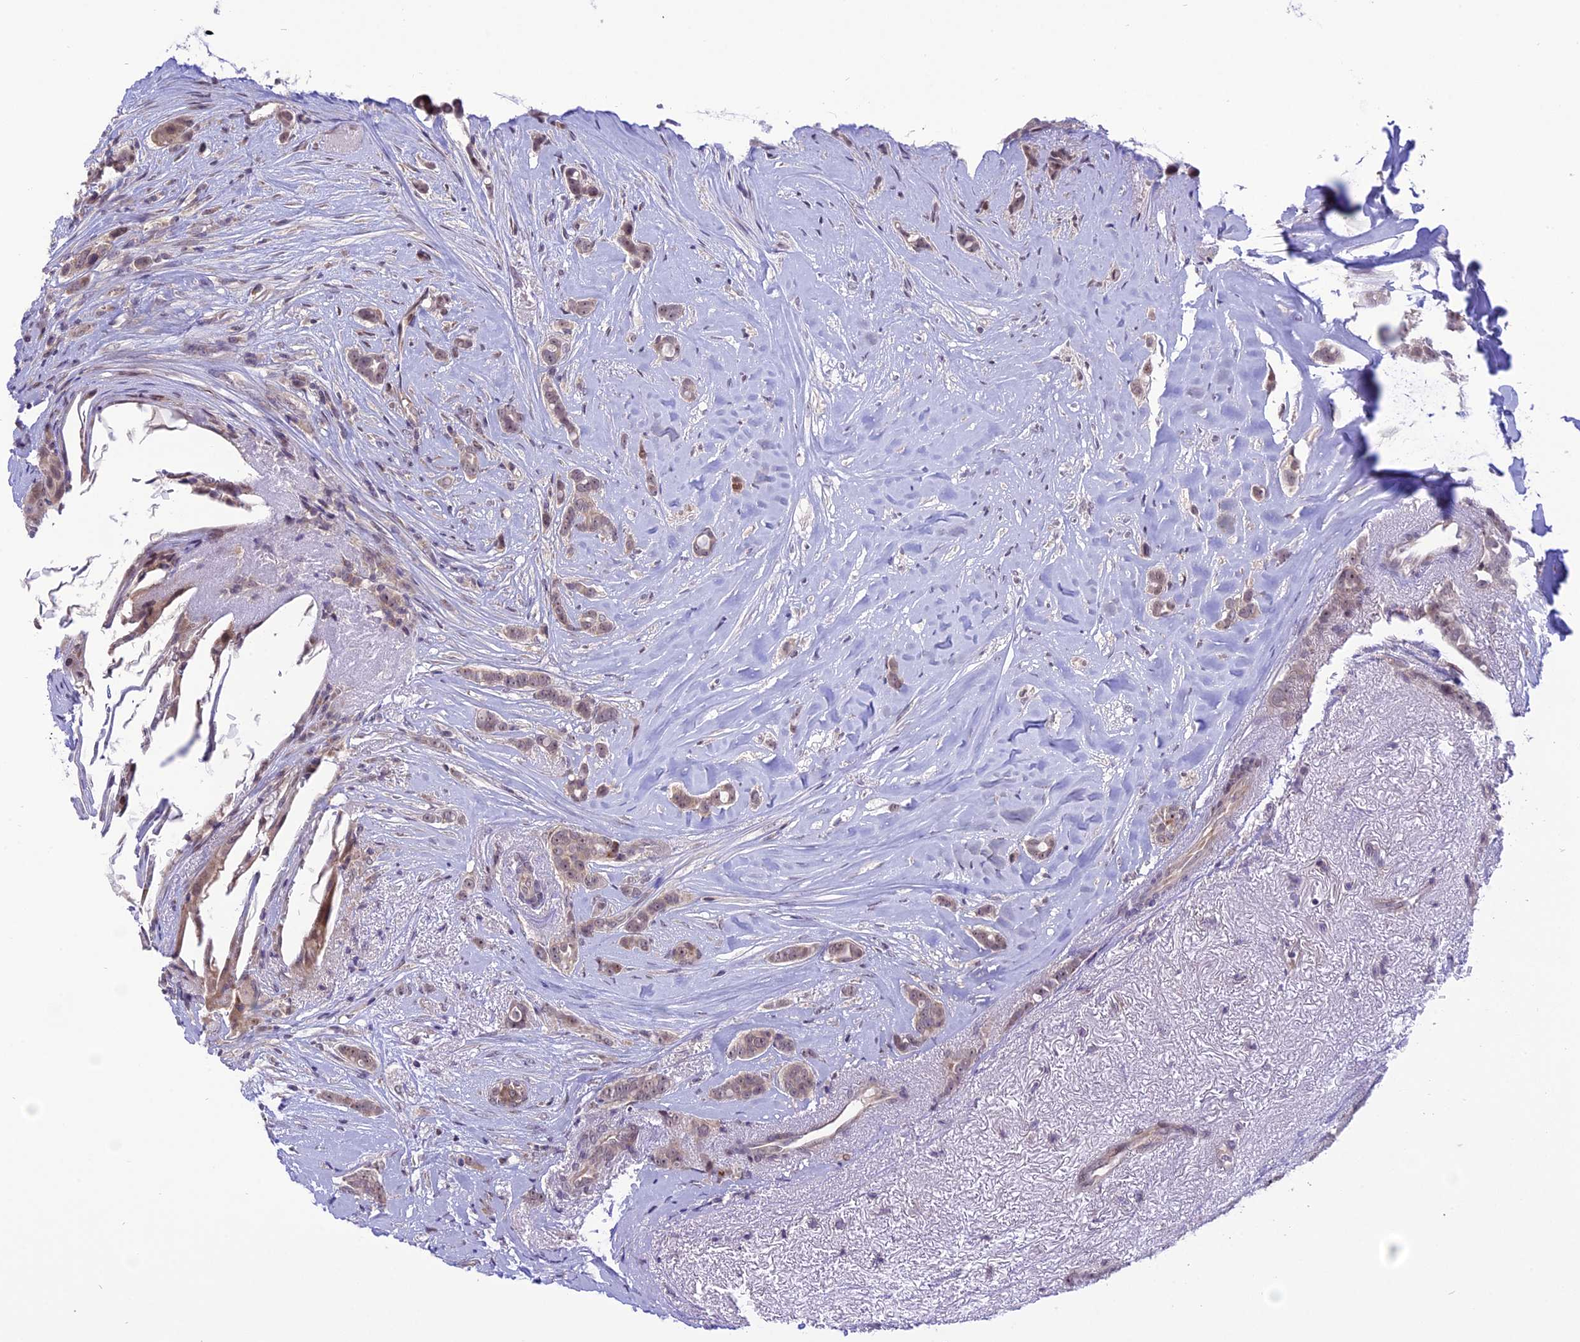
{"staining": {"intensity": "weak", "quantity": "25%-75%", "location": "nuclear"}, "tissue": "breast cancer", "cell_type": "Tumor cells", "image_type": "cancer", "snomed": [{"axis": "morphology", "description": "Lobular carcinoma"}, {"axis": "topography", "description": "Breast"}], "caption": "A photomicrograph showing weak nuclear staining in approximately 25%-75% of tumor cells in breast lobular carcinoma, as visualized by brown immunohistochemical staining.", "gene": "ZNF837", "patient": {"sex": "female", "age": 51}}